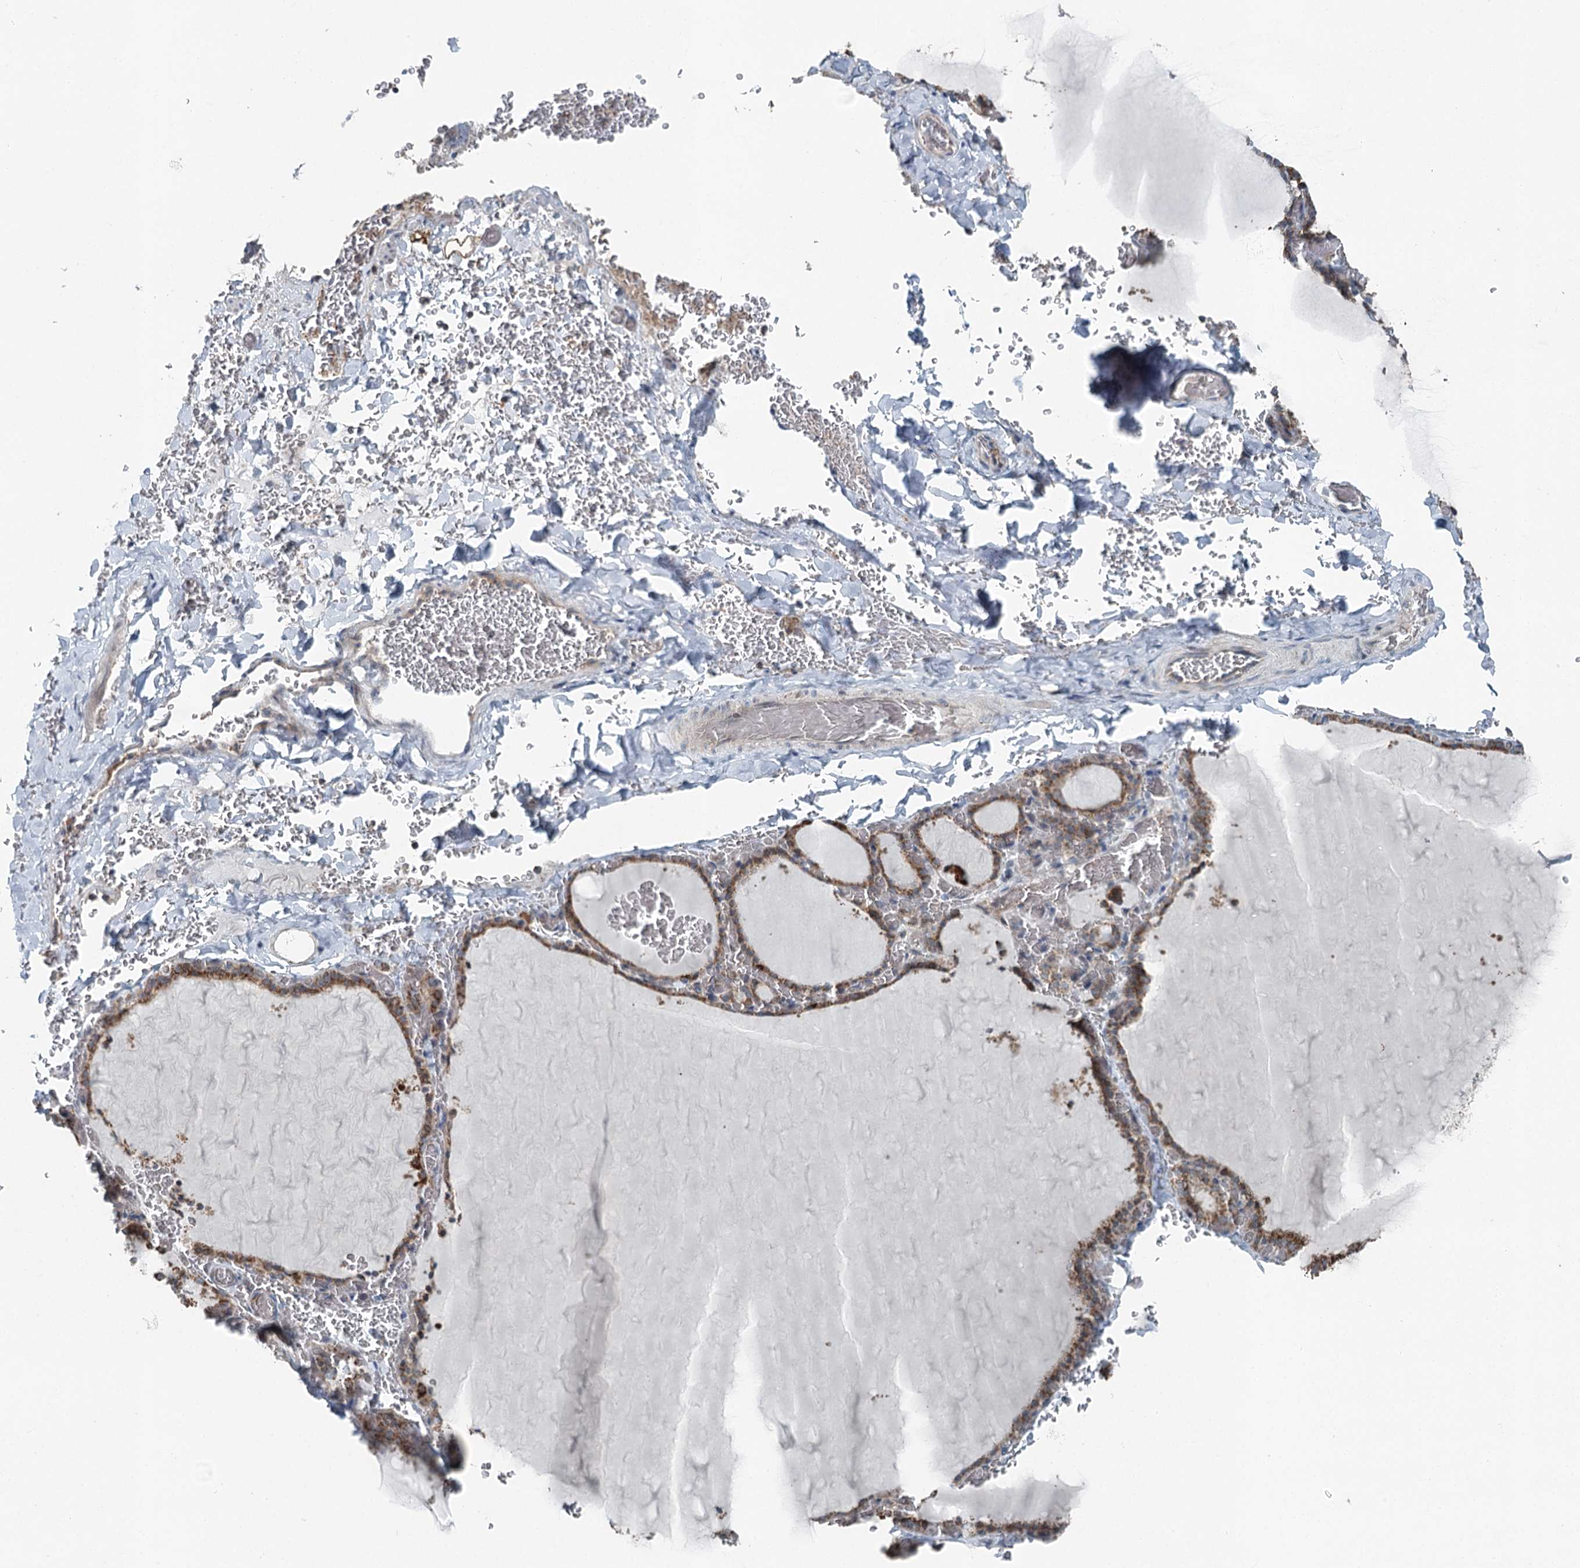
{"staining": {"intensity": "moderate", "quantity": ">75%", "location": "cytoplasmic/membranous"}, "tissue": "thyroid gland", "cell_type": "Glandular cells", "image_type": "normal", "snomed": [{"axis": "morphology", "description": "Normal tissue, NOS"}, {"axis": "topography", "description": "Thyroid gland"}], "caption": "Immunohistochemical staining of unremarkable human thyroid gland demonstrates >75% levels of moderate cytoplasmic/membranous protein staining in about >75% of glandular cells.", "gene": "SKIC3", "patient": {"sex": "female", "age": 39}}